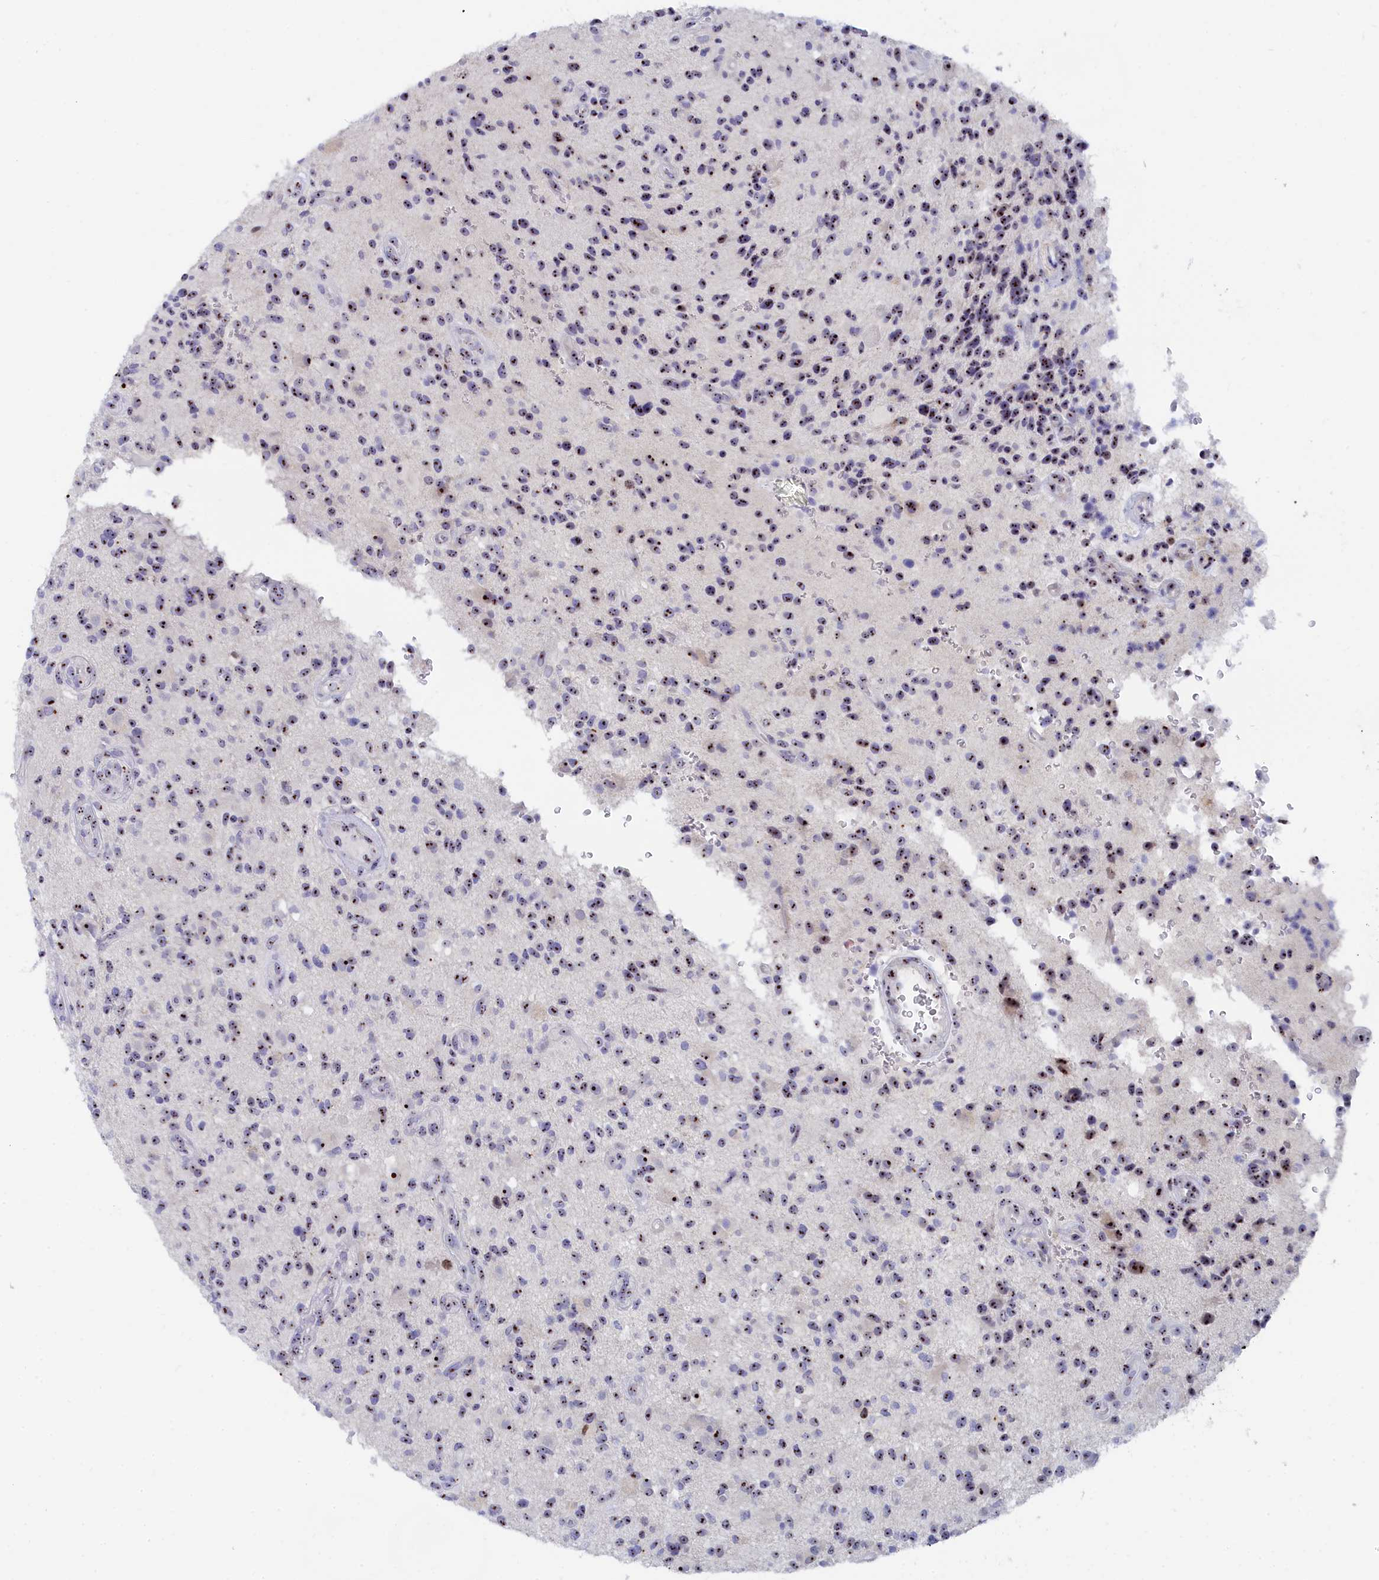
{"staining": {"intensity": "strong", "quantity": ">75%", "location": "nuclear"}, "tissue": "glioma", "cell_type": "Tumor cells", "image_type": "cancer", "snomed": [{"axis": "morphology", "description": "Glioma, malignant, High grade"}, {"axis": "topography", "description": "Brain"}], "caption": "The micrograph reveals staining of glioma, revealing strong nuclear protein staining (brown color) within tumor cells. (brown staining indicates protein expression, while blue staining denotes nuclei).", "gene": "RSL1D1", "patient": {"sex": "male", "age": 47}}